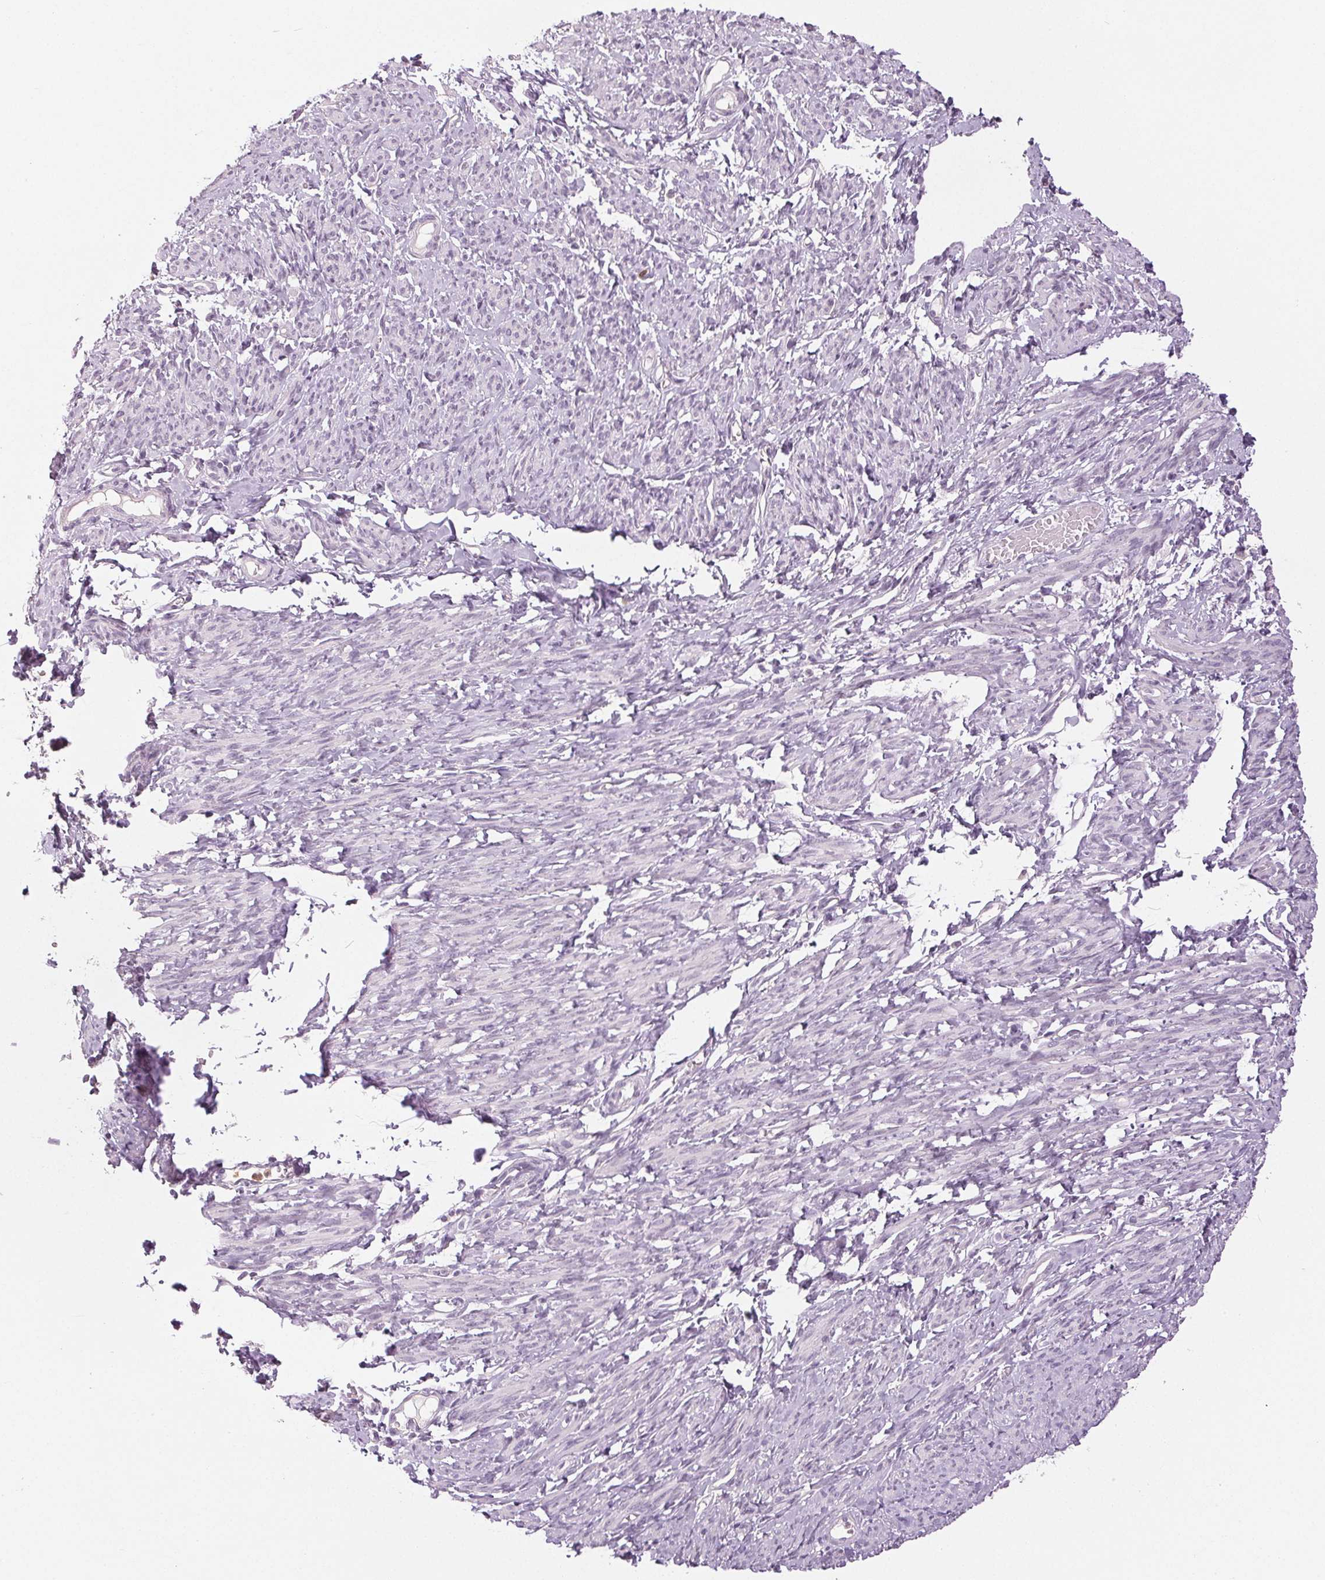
{"staining": {"intensity": "negative", "quantity": "none", "location": "none"}, "tissue": "smooth muscle", "cell_type": "Smooth muscle cells", "image_type": "normal", "snomed": [{"axis": "morphology", "description": "Normal tissue, NOS"}, {"axis": "topography", "description": "Smooth muscle"}], "caption": "A high-resolution photomicrograph shows immunohistochemistry (IHC) staining of unremarkable smooth muscle, which reveals no significant staining in smooth muscle cells. (IHC, brightfield microscopy, high magnification).", "gene": "LTF", "patient": {"sex": "female", "age": 65}}